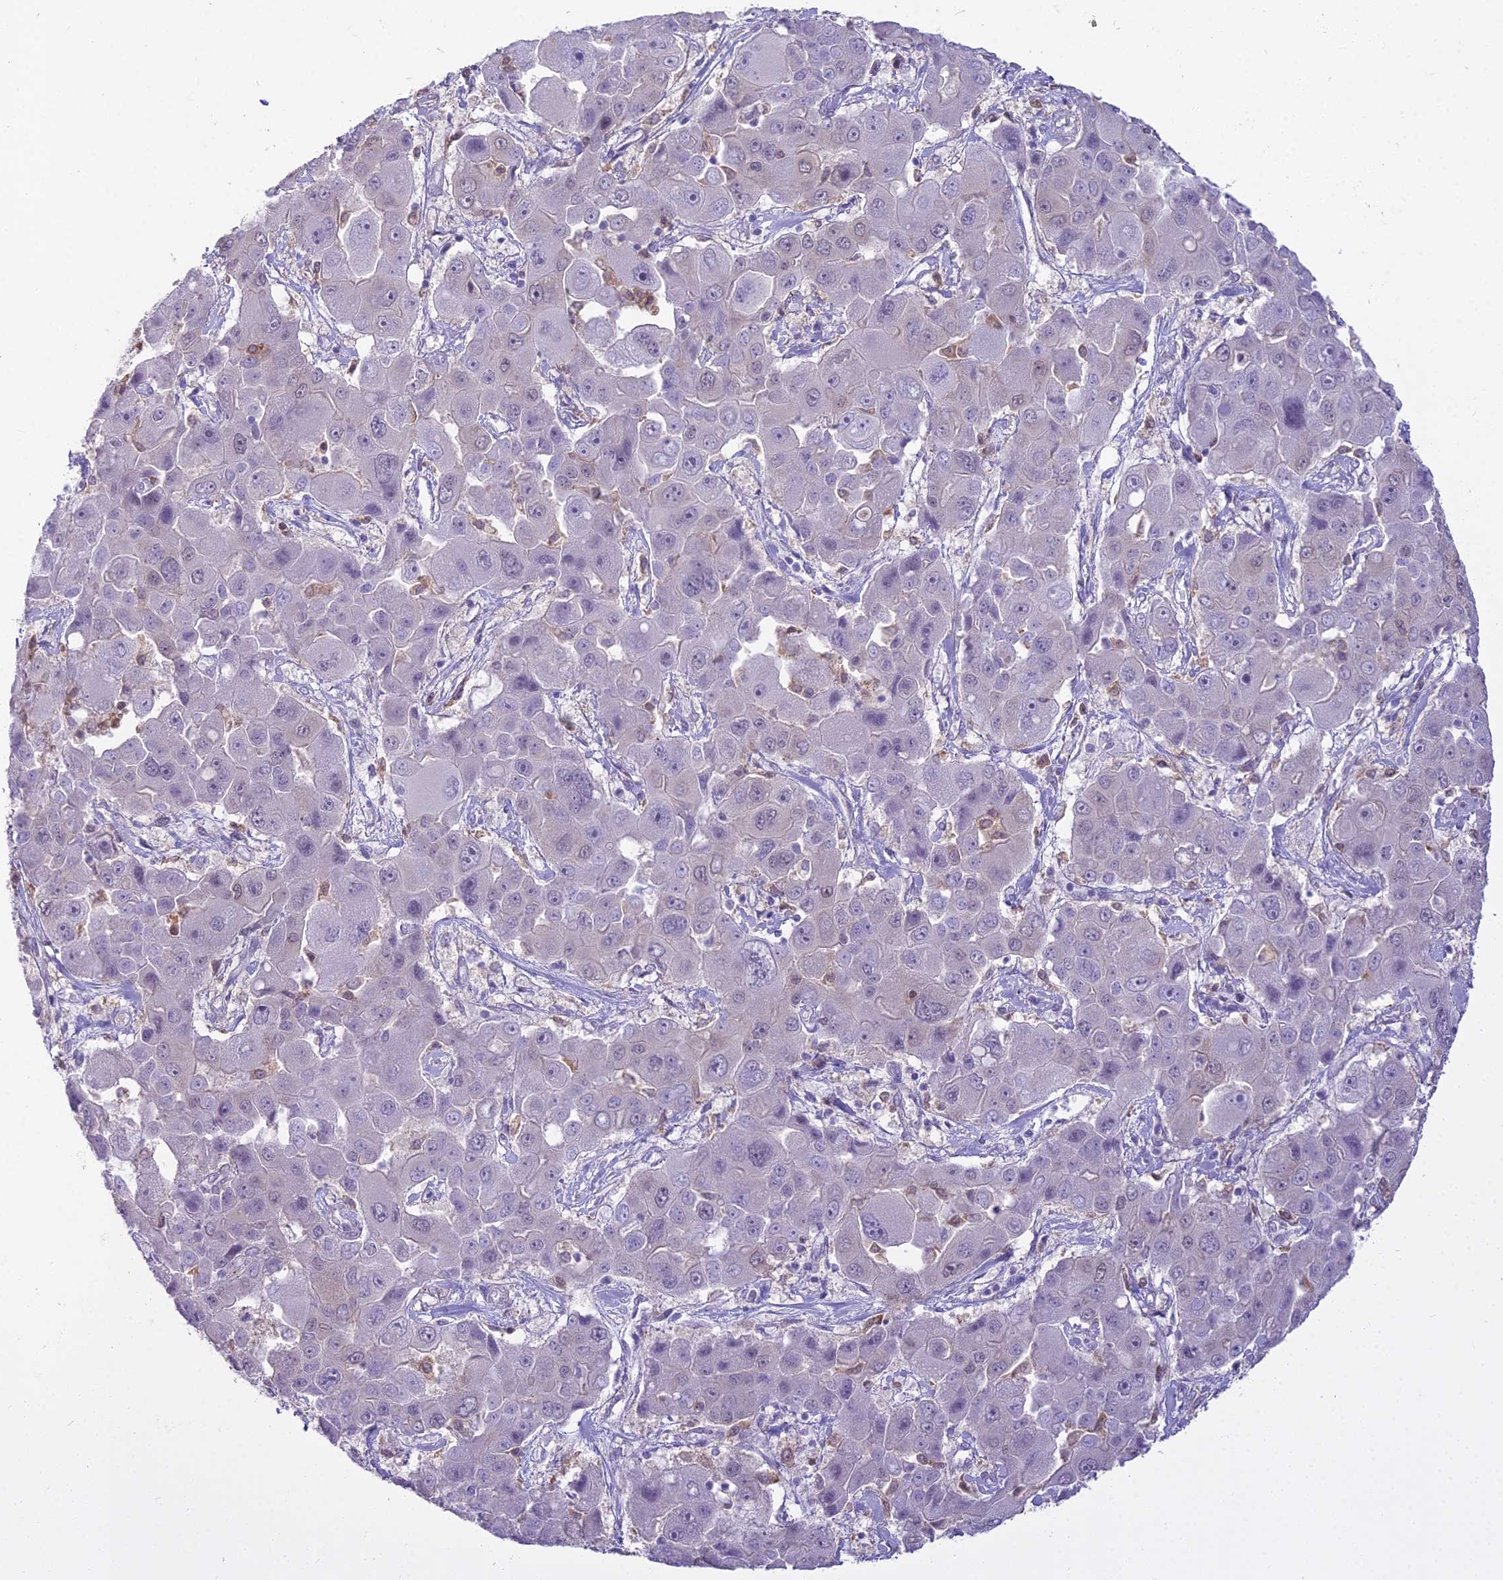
{"staining": {"intensity": "negative", "quantity": "none", "location": "none"}, "tissue": "liver cancer", "cell_type": "Tumor cells", "image_type": "cancer", "snomed": [{"axis": "morphology", "description": "Cholangiocarcinoma"}, {"axis": "topography", "description": "Liver"}], "caption": "Cholangiocarcinoma (liver) was stained to show a protein in brown. There is no significant positivity in tumor cells.", "gene": "BLNK", "patient": {"sex": "male", "age": 67}}